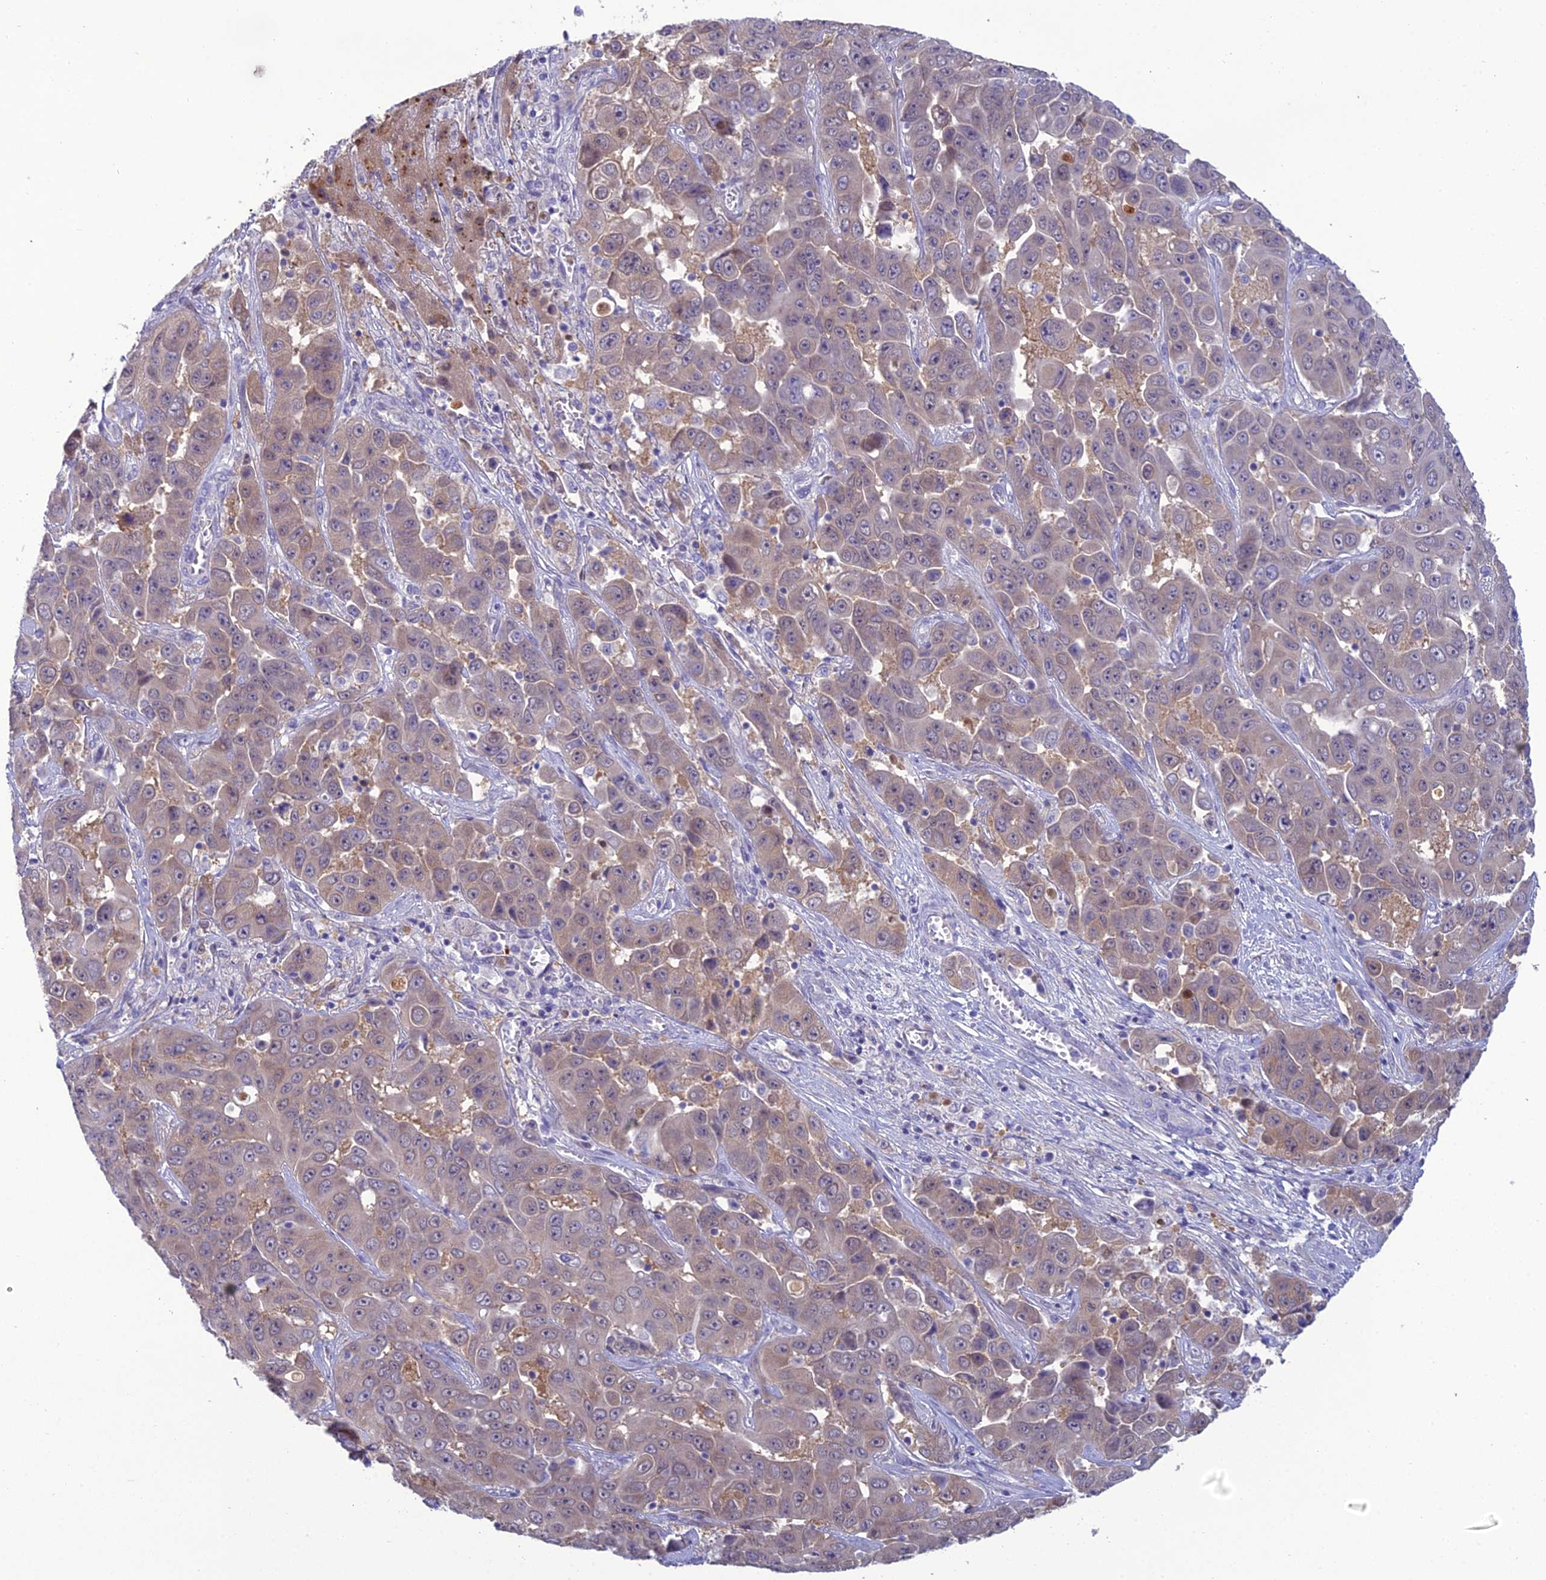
{"staining": {"intensity": "weak", "quantity": "<25%", "location": "cytoplasmic/membranous"}, "tissue": "liver cancer", "cell_type": "Tumor cells", "image_type": "cancer", "snomed": [{"axis": "morphology", "description": "Cholangiocarcinoma"}, {"axis": "topography", "description": "Liver"}], "caption": "Immunohistochemical staining of human liver cholangiocarcinoma demonstrates no significant expression in tumor cells.", "gene": "GNPNAT1", "patient": {"sex": "female", "age": 52}}